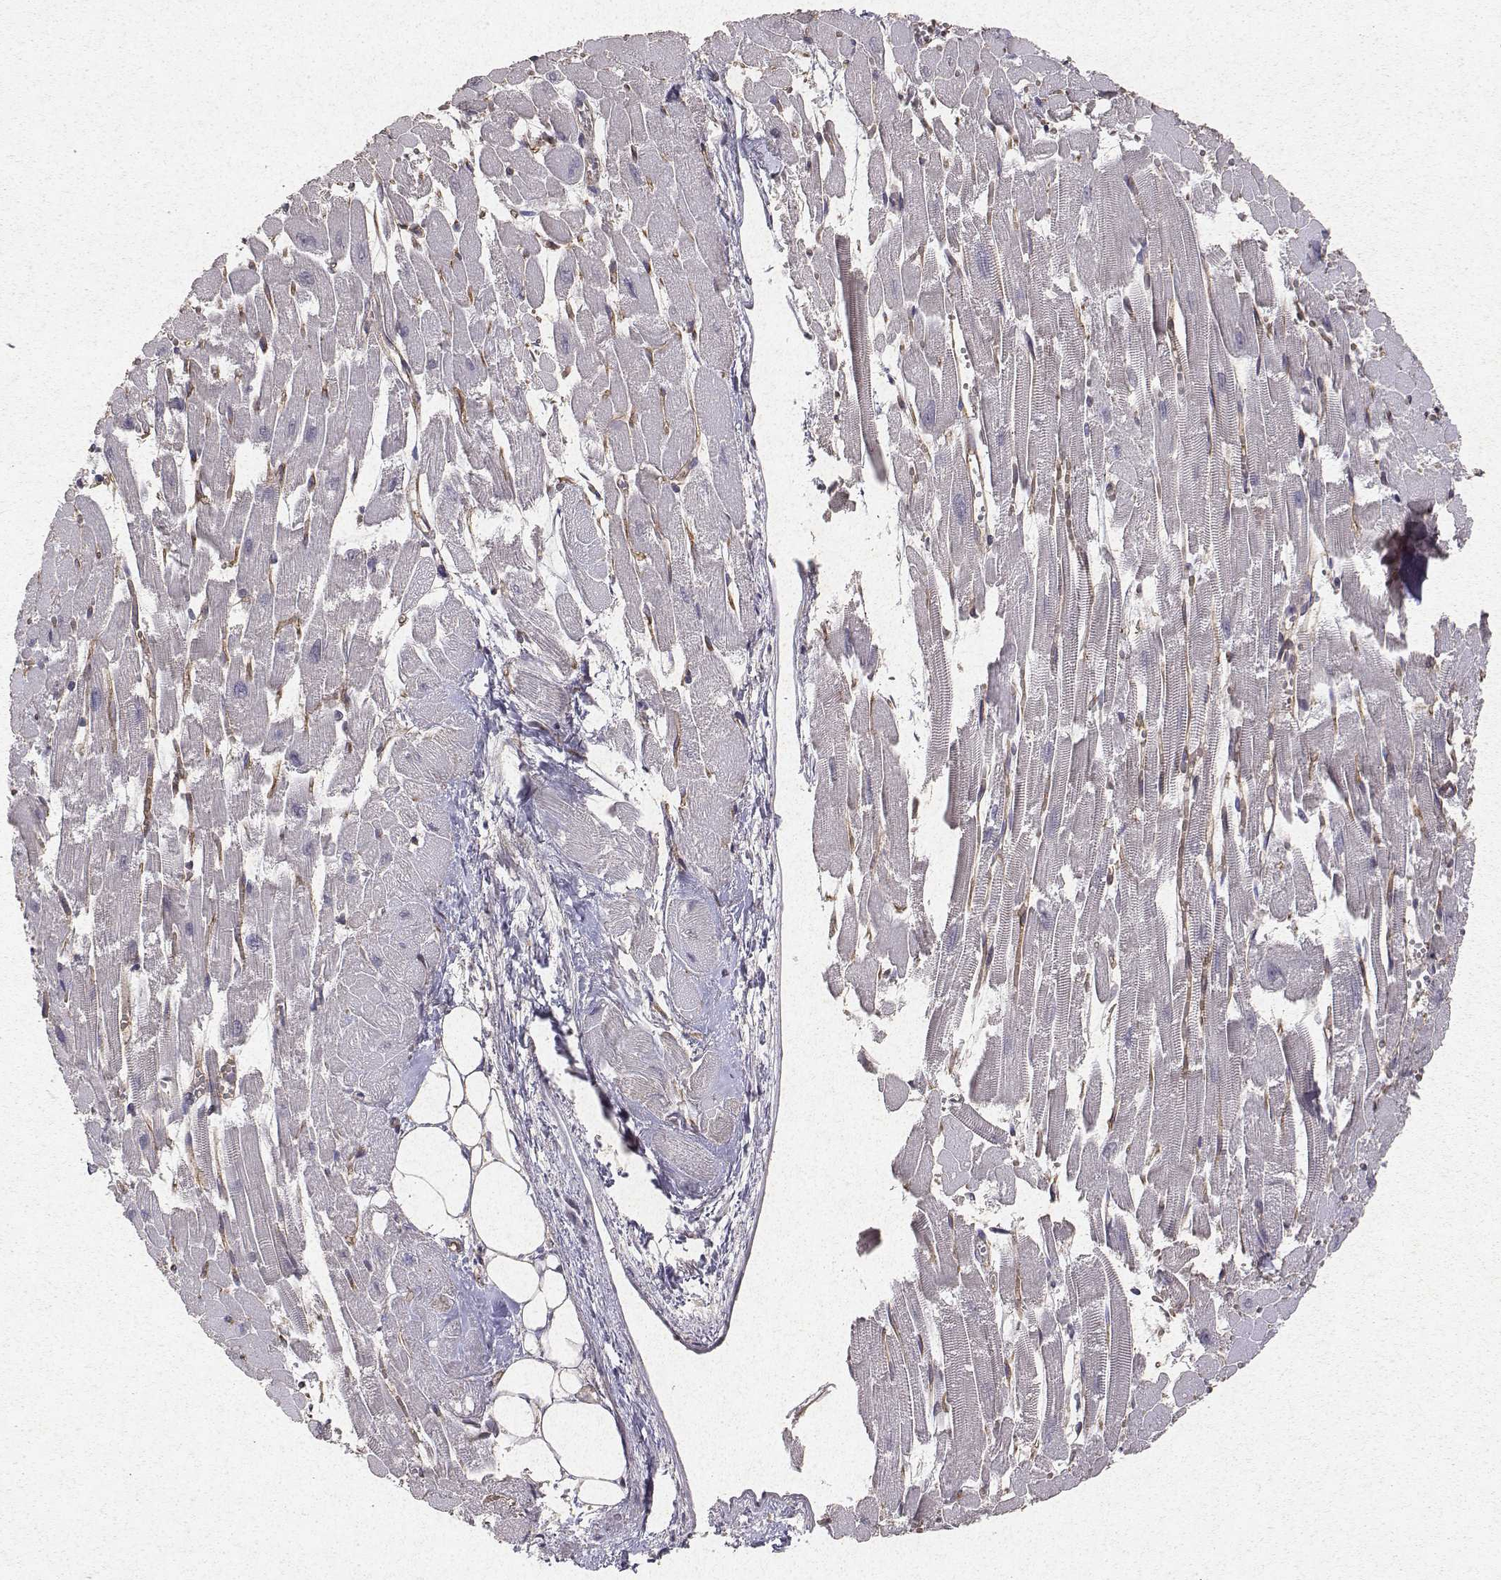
{"staining": {"intensity": "negative", "quantity": "none", "location": "none"}, "tissue": "heart muscle", "cell_type": "Cardiomyocytes", "image_type": "normal", "snomed": [{"axis": "morphology", "description": "Normal tissue, NOS"}, {"axis": "topography", "description": "Heart"}], "caption": "The photomicrograph demonstrates no staining of cardiomyocytes in unremarkable heart muscle.", "gene": "PTPRG", "patient": {"sex": "female", "age": 52}}